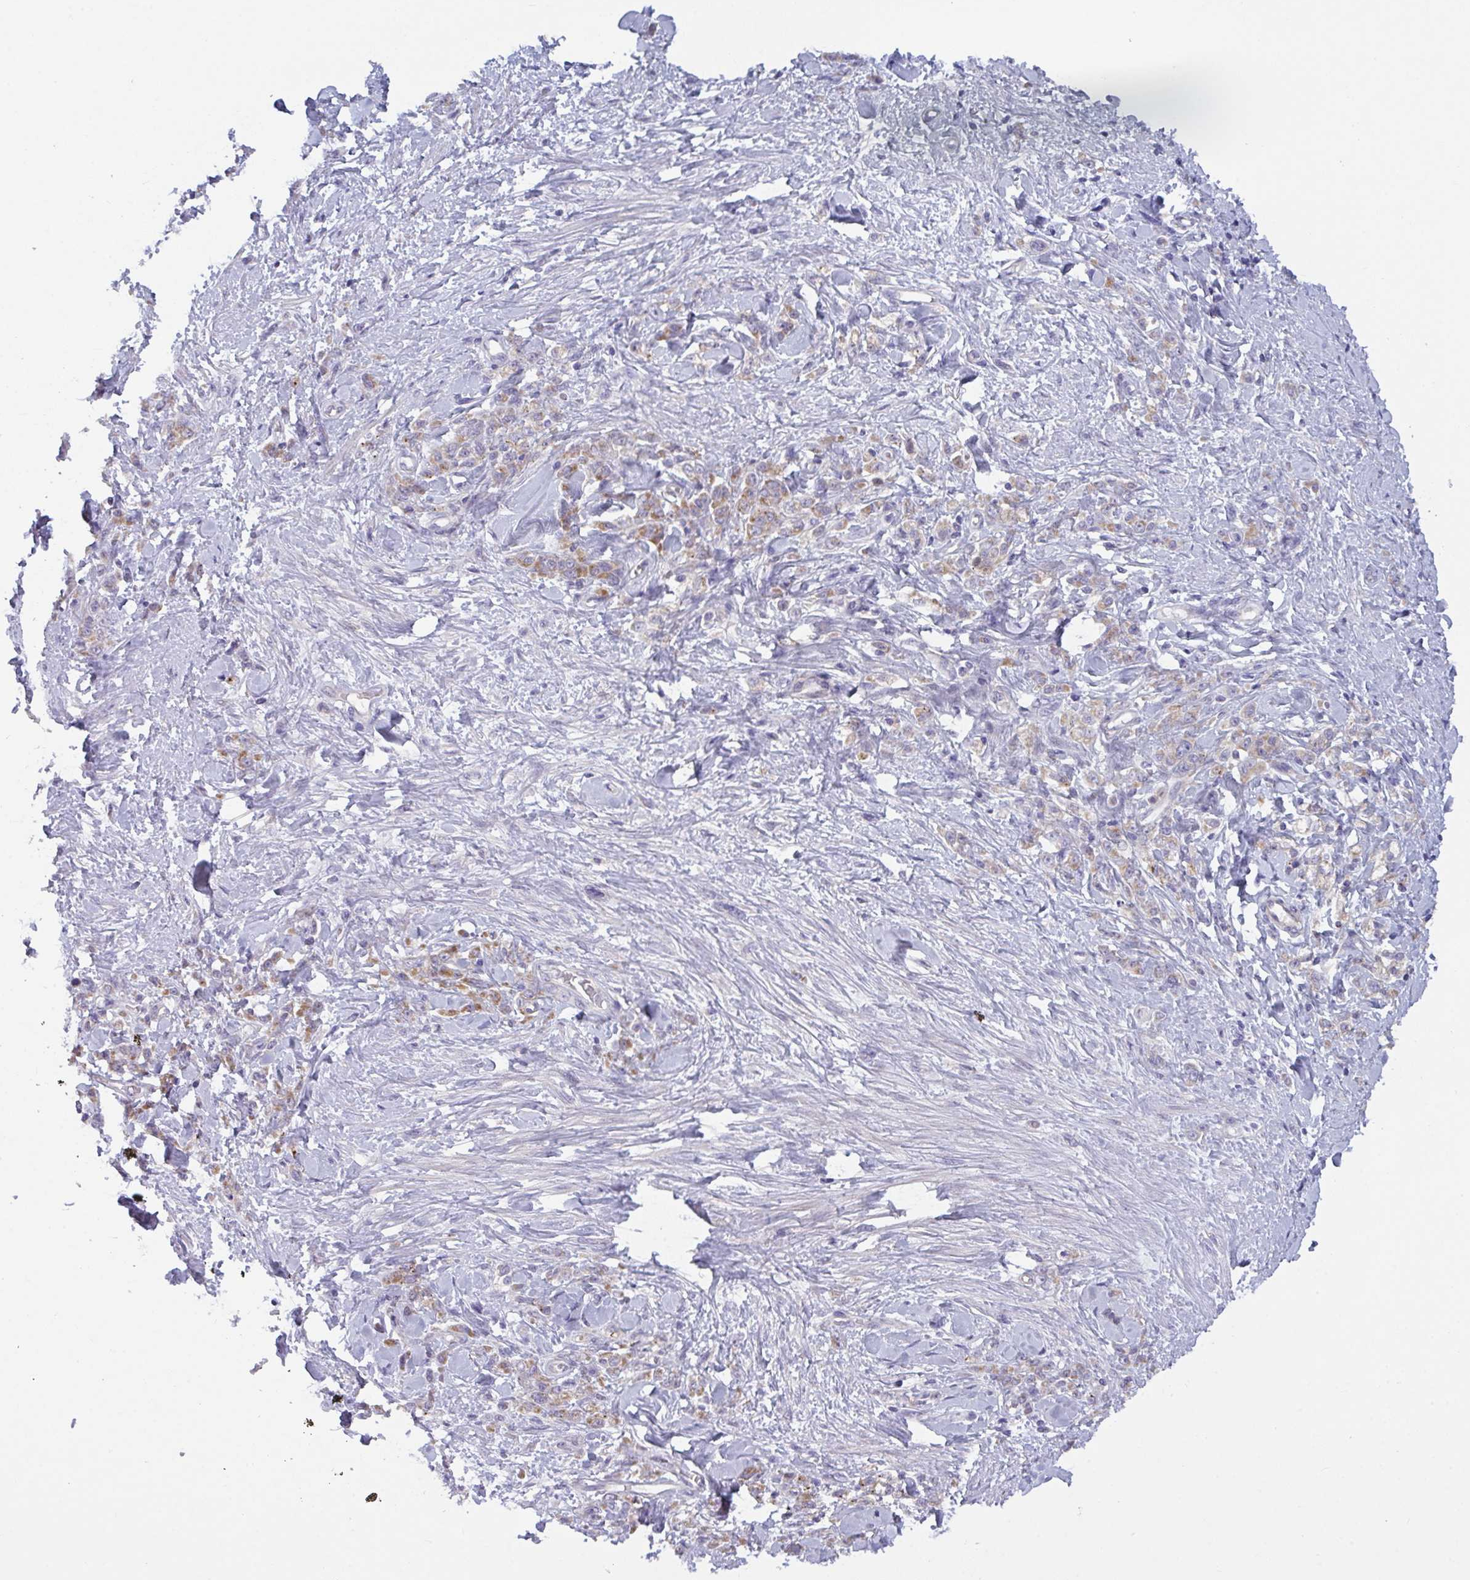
{"staining": {"intensity": "moderate", "quantity": ">75%", "location": "cytoplasmic/membranous"}, "tissue": "stomach cancer", "cell_type": "Tumor cells", "image_type": "cancer", "snomed": [{"axis": "morphology", "description": "Normal tissue, NOS"}, {"axis": "morphology", "description": "Adenocarcinoma, NOS"}, {"axis": "topography", "description": "Stomach"}], "caption": "Protein expression analysis of adenocarcinoma (stomach) reveals moderate cytoplasmic/membranous staining in approximately >75% of tumor cells.", "gene": "MRPS2", "patient": {"sex": "male", "age": 82}}